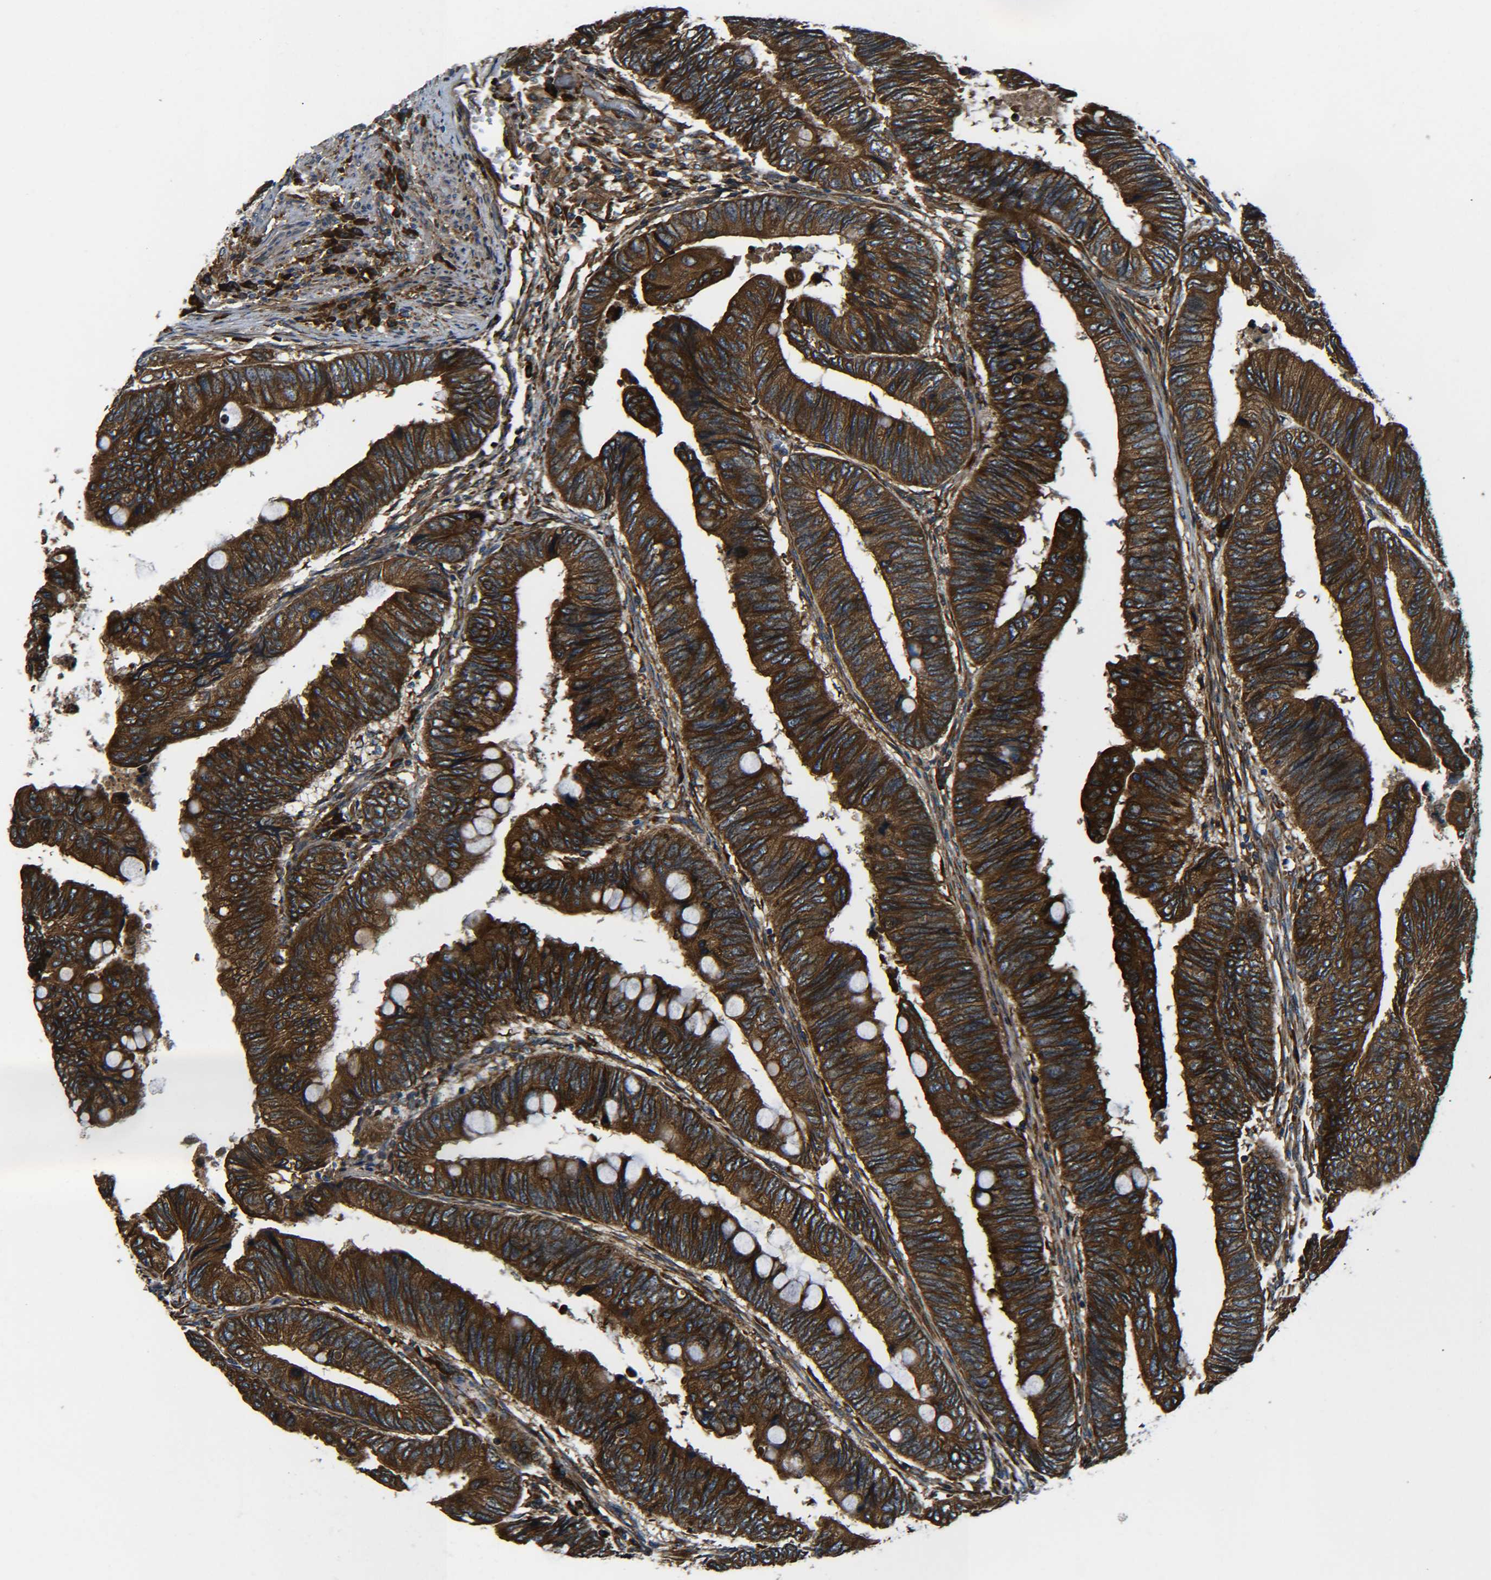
{"staining": {"intensity": "strong", "quantity": ">75%", "location": "cytoplasmic/membranous"}, "tissue": "colorectal cancer", "cell_type": "Tumor cells", "image_type": "cancer", "snomed": [{"axis": "morphology", "description": "Normal tissue, NOS"}, {"axis": "morphology", "description": "Adenocarcinoma, NOS"}, {"axis": "topography", "description": "Rectum"}, {"axis": "topography", "description": "Peripheral nerve tissue"}], "caption": "A brown stain shows strong cytoplasmic/membranous positivity of a protein in colorectal cancer (adenocarcinoma) tumor cells.", "gene": "PREB", "patient": {"sex": "male", "age": 92}}